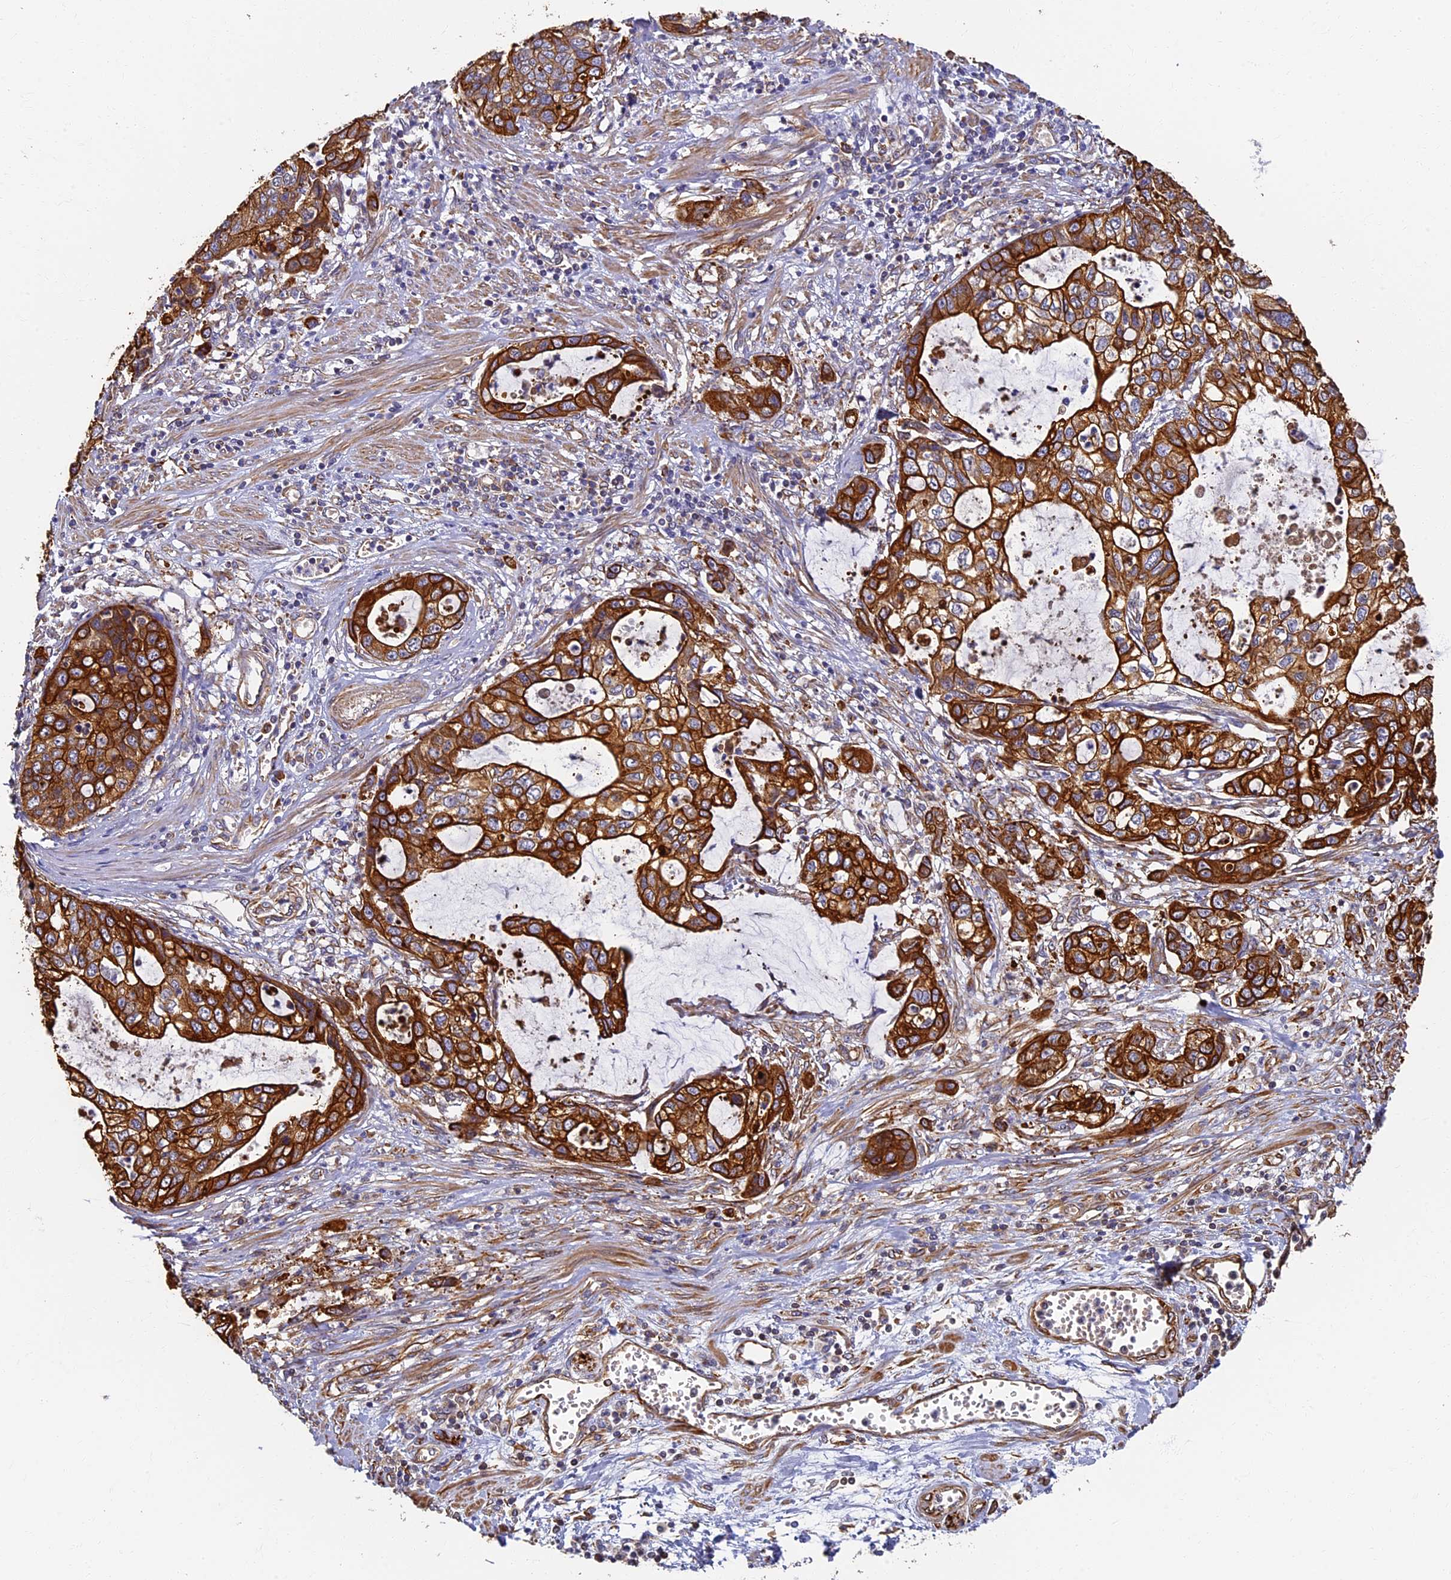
{"staining": {"intensity": "strong", "quantity": ">75%", "location": "cytoplasmic/membranous"}, "tissue": "stomach cancer", "cell_type": "Tumor cells", "image_type": "cancer", "snomed": [{"axis": "morphology", "description": "Adenocarcinoma, NOS"}, {"axis": "topography", "description": "Stomach, upper"}], "caption": "Strong cytoplasmic/membranous protein positivity is seen in approximately >75% of tumor cells in stomach adenocarcinoma.", "gene": "LRRC57", "patient": {"sex": "female", "age": 52}}